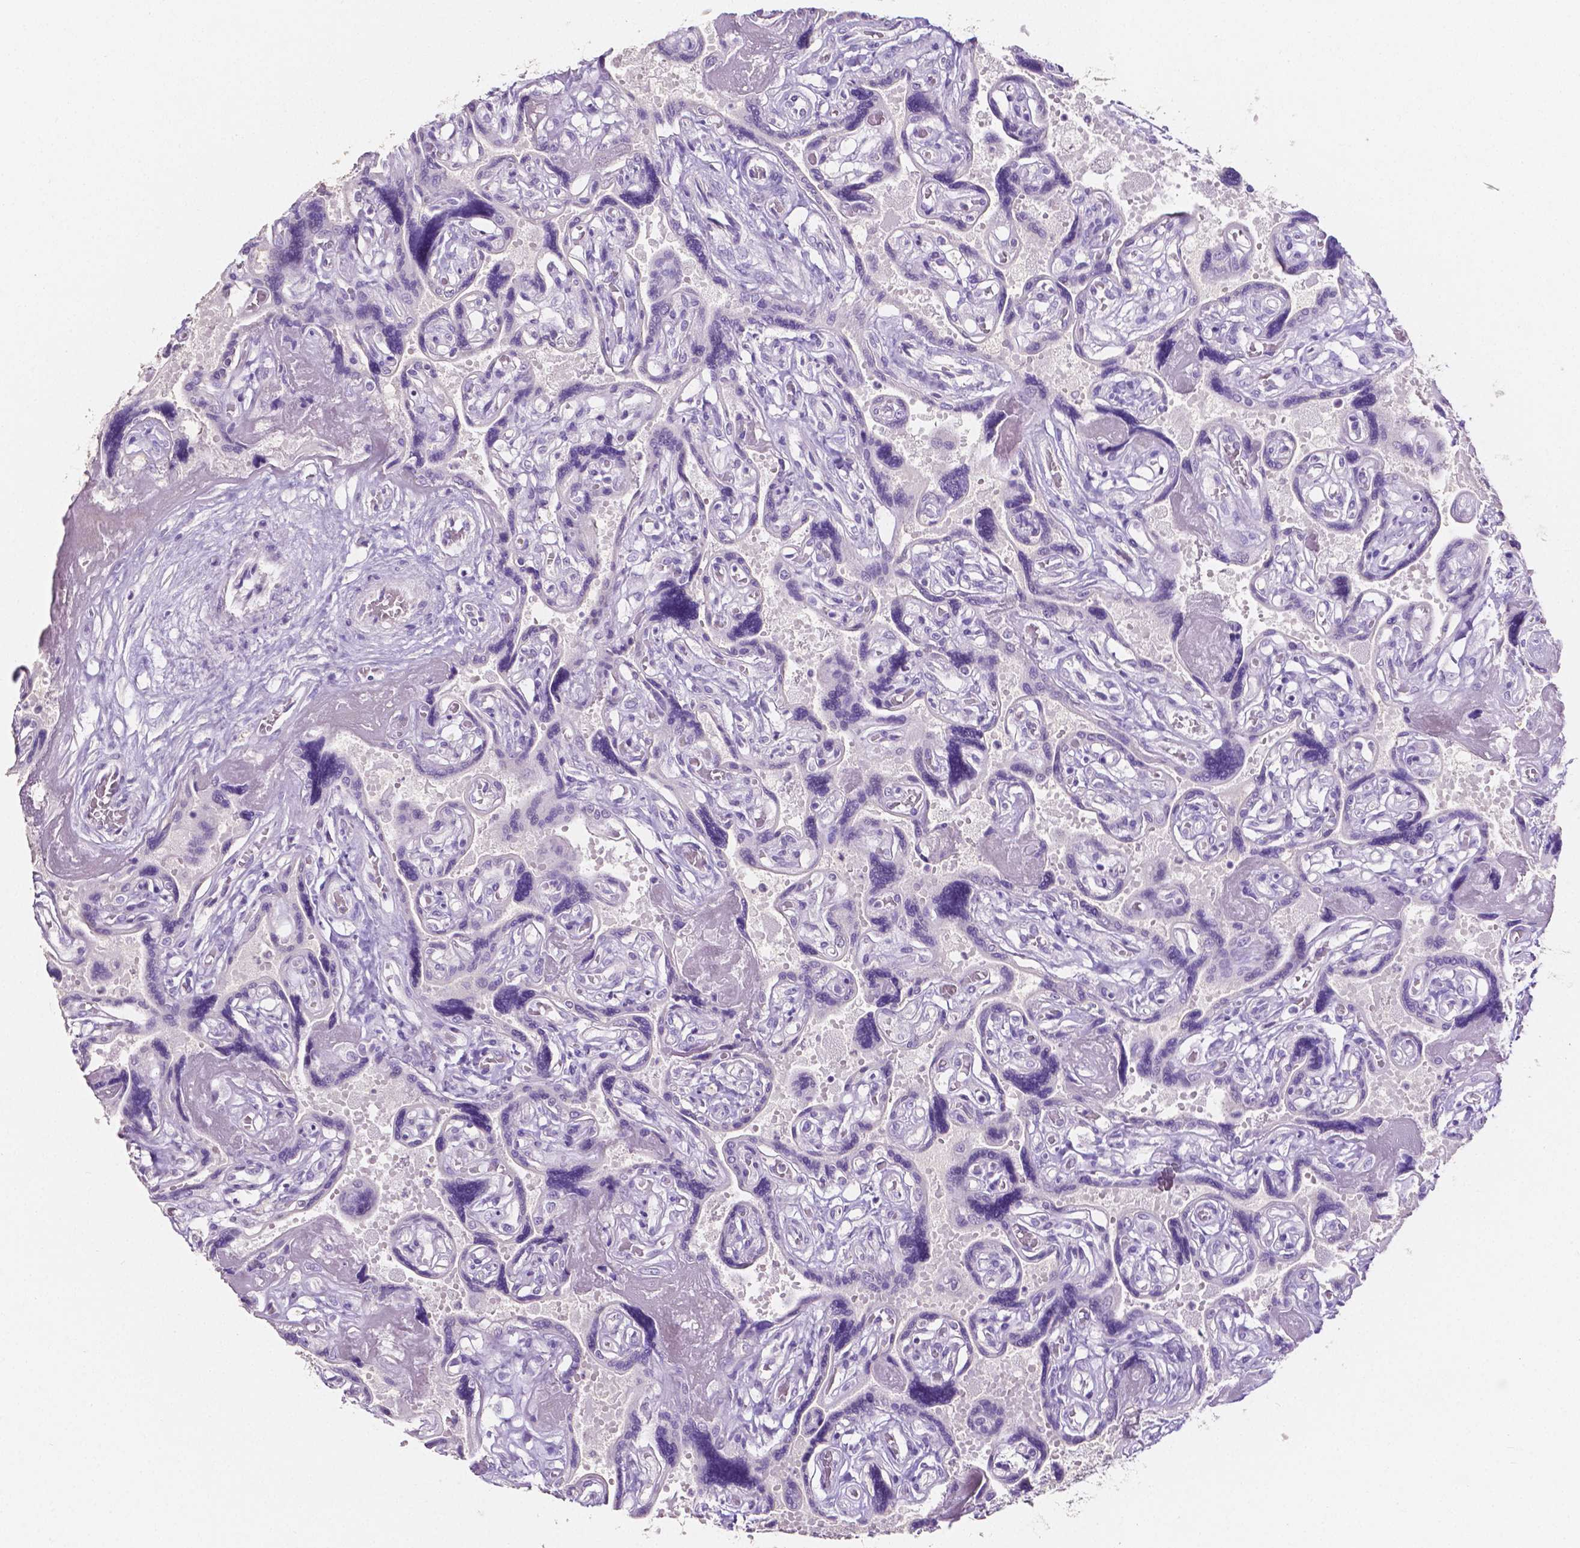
{"staining": {"intensity": "negative", "quantity": "none", "location": "none"}, "tissue": "placenta", "cell_type": "Decidual cells", "image_type": "normal", "snomed": [{"axis": "morphology", "description": "Normal tissue, NOS"}, {"axis": "topography", "description": "Placenta"}], "caption": "Unremarkable placenta was stained to show a protein in brown. There is no significant expression in decidual cells. (DAB IHC visualized using brightfield microscopy, high magnification).", "gene": "SLC22A2", "patient": {"sex": "female", "age": 32}}